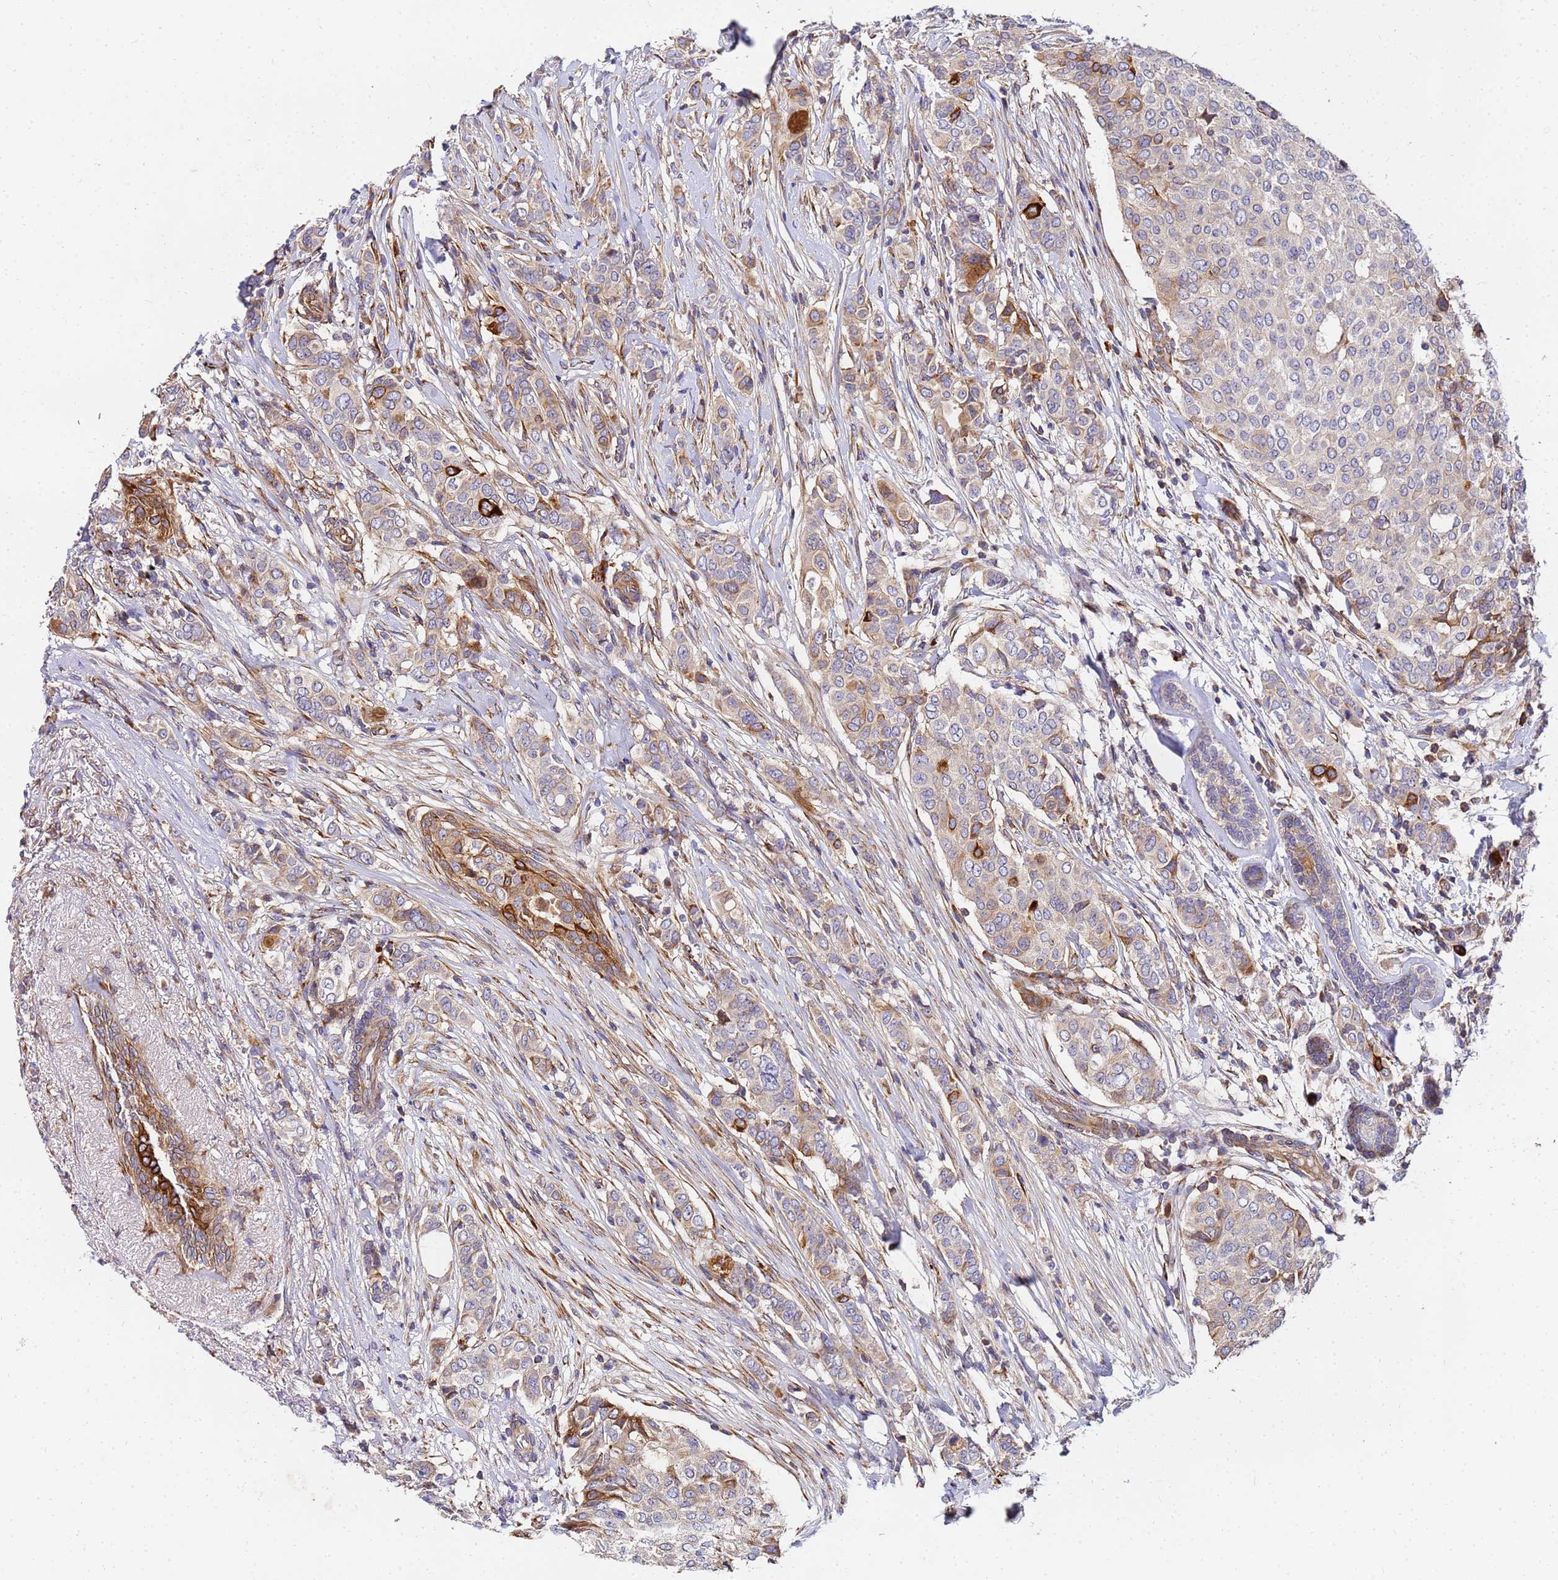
{"staining": {"intensity": "strong", "quantity": "<25%", "location": "cytoplasmic/membranous"}, "tissue": "breast cancer", "cell_type": "Tumor cells", "image_type": "cancer", "snomed": [{"axis": "morphology", "description": "Lobular carcinoma"}, {"axis": "topography", "description": "Breast"}], "caption": "Breast cancer (lobular carcinoma) was stained to show a protein in brown. There is medium levels of strong cytoplasmic/membranous expression in about <25% of tumor cells. The protein of interest is stained brown, and the nuclei are stained in blue (DAB (3,3'-diaminobenzidine) IHC with brightfield microscopy, high magnification).", "gene": "POM121", "patient": {"sex": "female", "age": 51}}